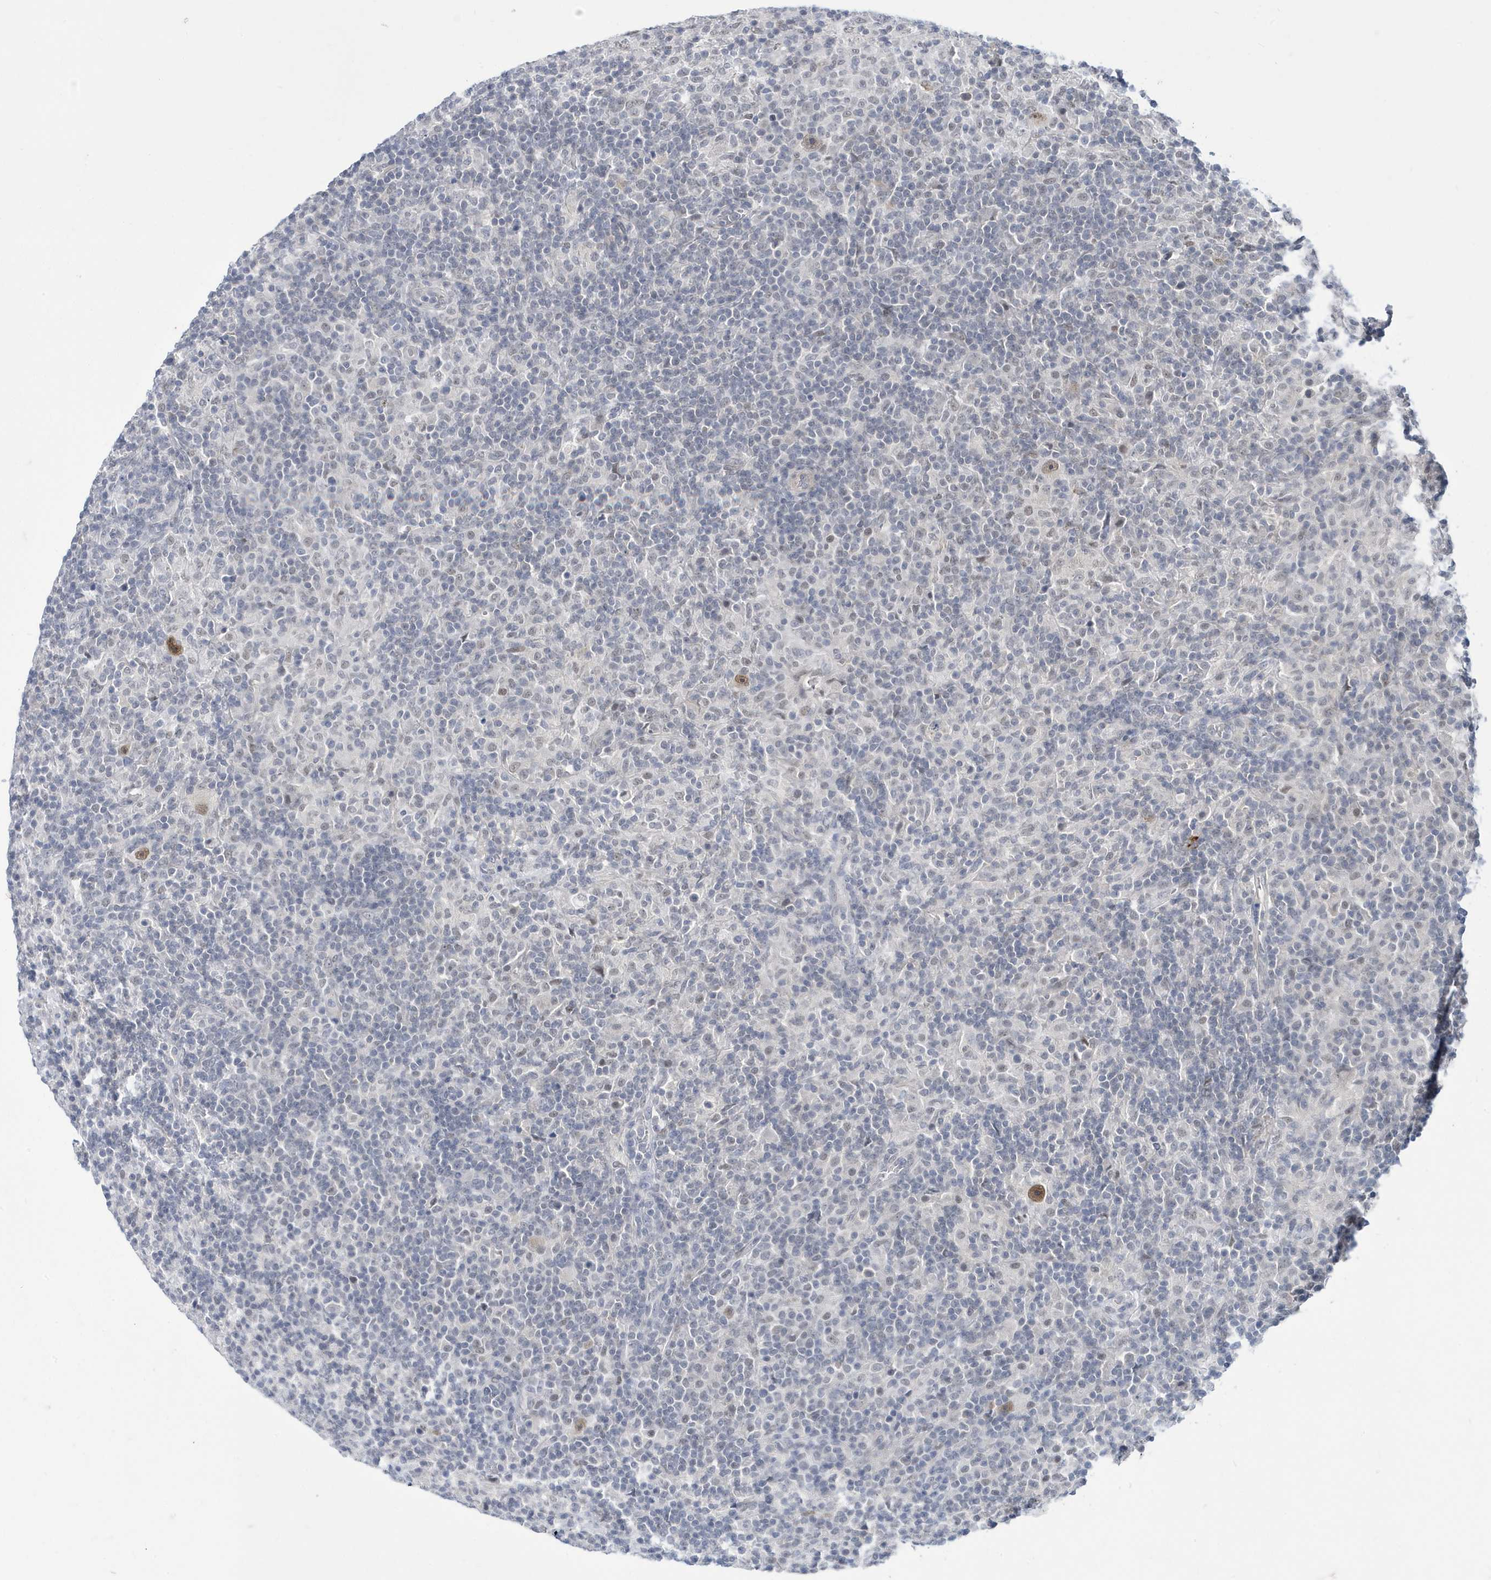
{"staining": {"intensity": "moderate", "quantity": "25%-75%", "location": "nuclear"}, "tissue": "lymphoma", "cell_type": "Tumor cells", "image_type": "cancer", "snomed": [{"axis": "morphology", "description": "Hodgkin's disease, NOS"}, {"axis": "topography", "description": "Lymph node"}], "caption": "Hodgkin's disease tissue shows moderate nuclear positivity in about 25%-75% of tumor cells, visualized by immunohistochemistry. The staining was performed using DAB, with brown indicating positive protein expression. Nuclei are stained blue with hematoxylin.", "gene": "ZNF654", "patient": {"sex": "male", "age": 70}}